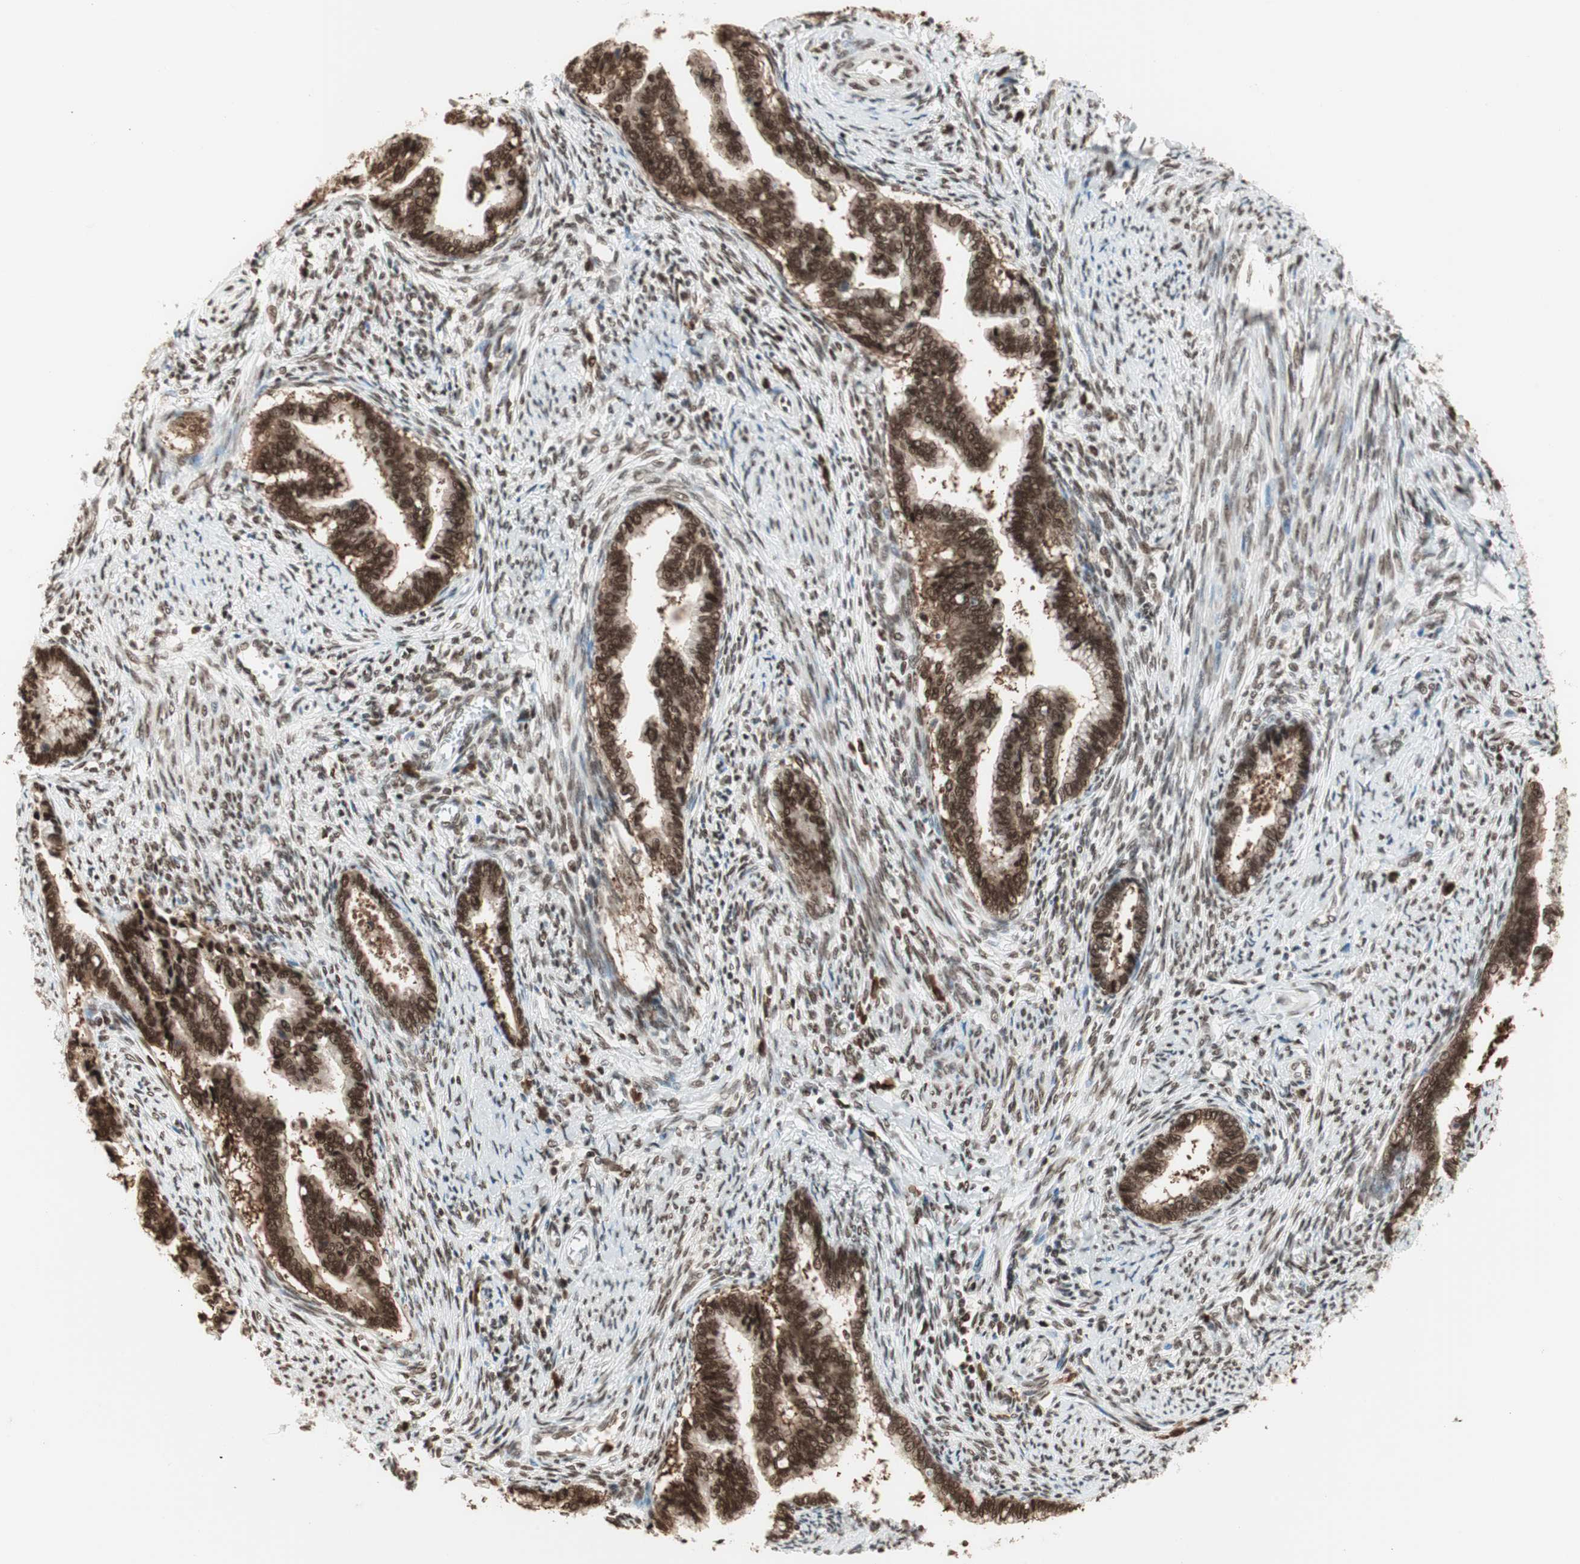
{"staining": {"intensity": "strong", "quantity": ">75%", "location": "nuclear"}, "tissue": "cervical cancer", "cell_type": "Tumor cells", "image_type": "cancer", "snomed": [{"axis": "morphology", "description": "Adenocarcinoma, NOS"}, {"axis": "topography", "description": "Cervix"}], "caption": "Strong nuclear positivity for a protein is appreciated in approximately >75% of tumor cells of cervical cancer (adenocarcinoma) using immunohistochemistry.", "gene": "SMARCE1", "patient": {"sex": "female", "age": 44}}